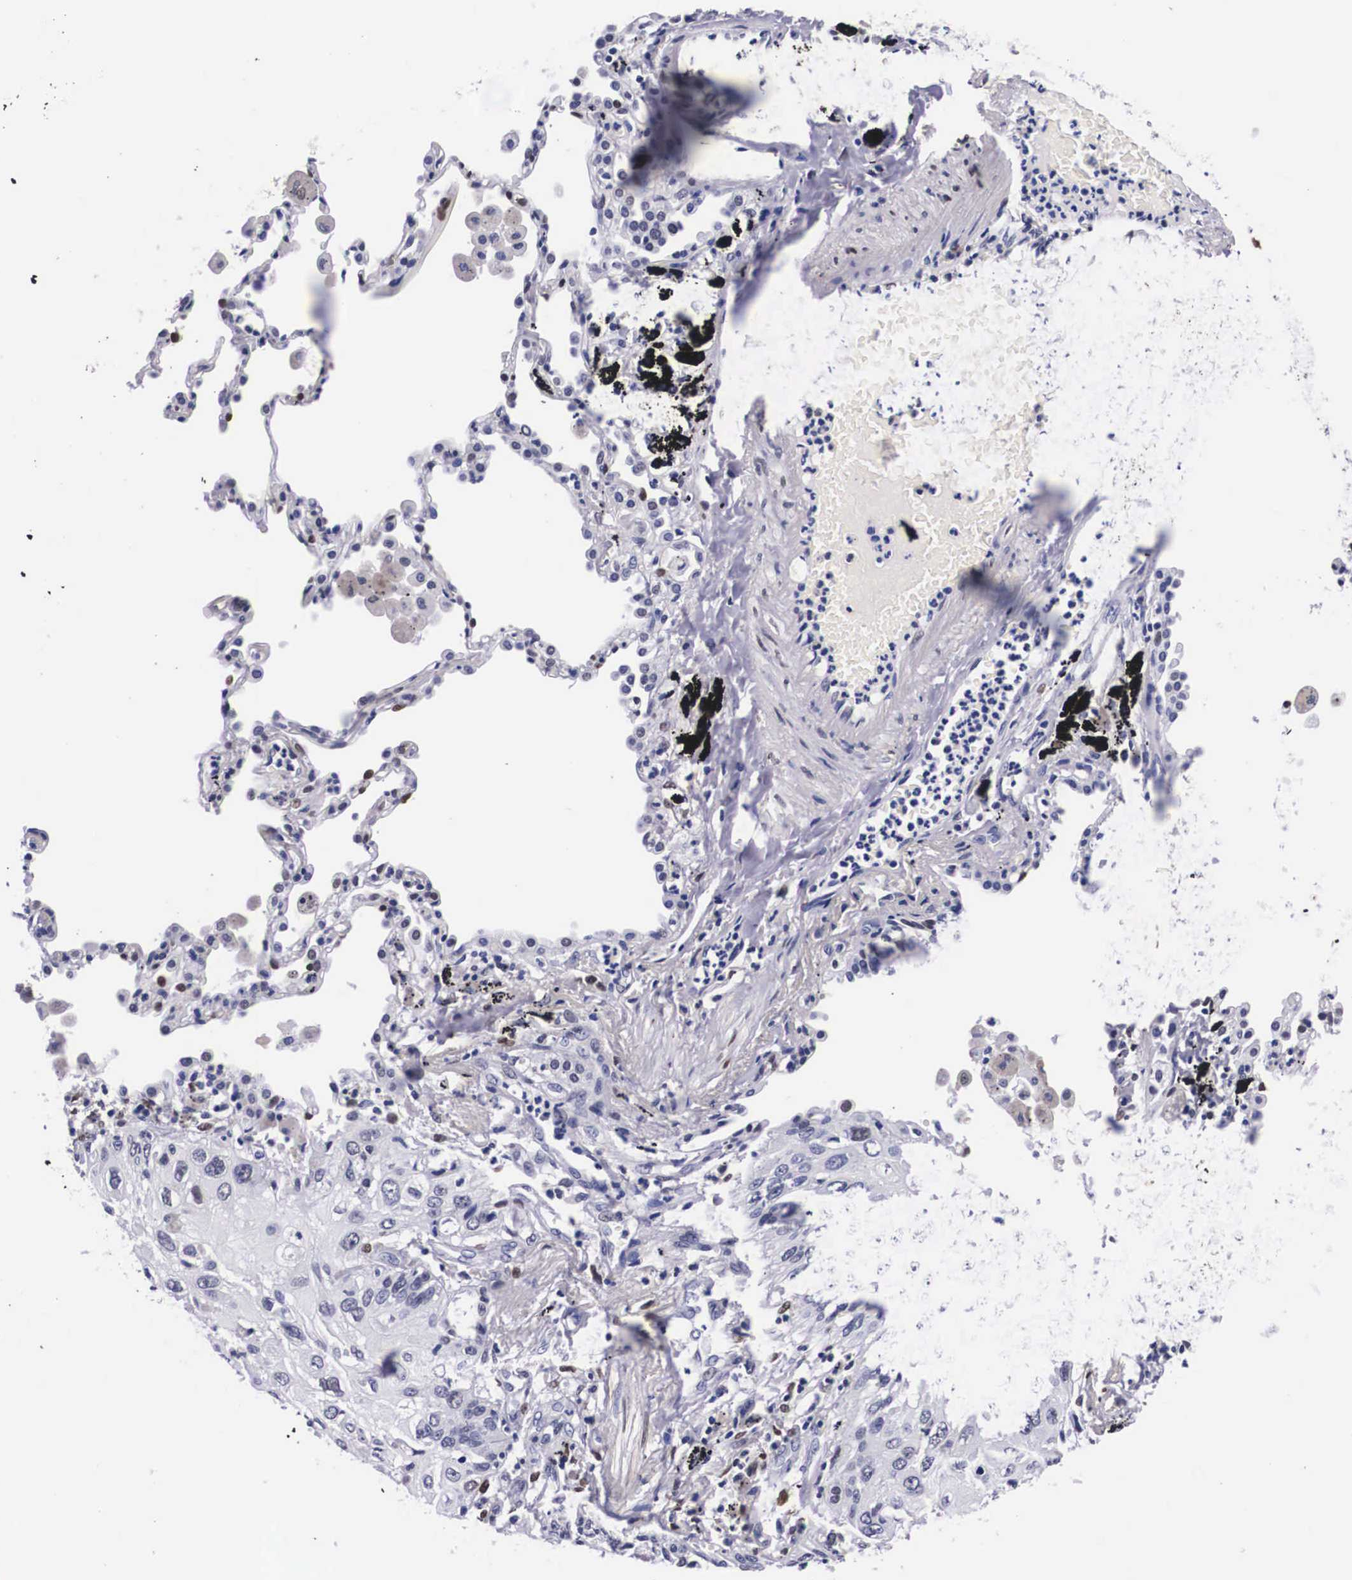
{"staining": {"intensity": "weak", "quantity": "<25%", "location": "nuclear"}, "tissue": "lung cancer", "cell_type": "Tumor cells", "image_type": "cancer", "snomed": [{"axis": "morphology", "description": "Squamous cell carcinoma, NOS"}, {"axis": "topography", "description": "Lung"}], "caption": "Lung cancer (squamous cell carcinoma) was stained to show a protein in brown. There is no significant staining in tumor cells.", "gene": "KHDRBS3", "patient": {"sex": "male", "age": 71}}